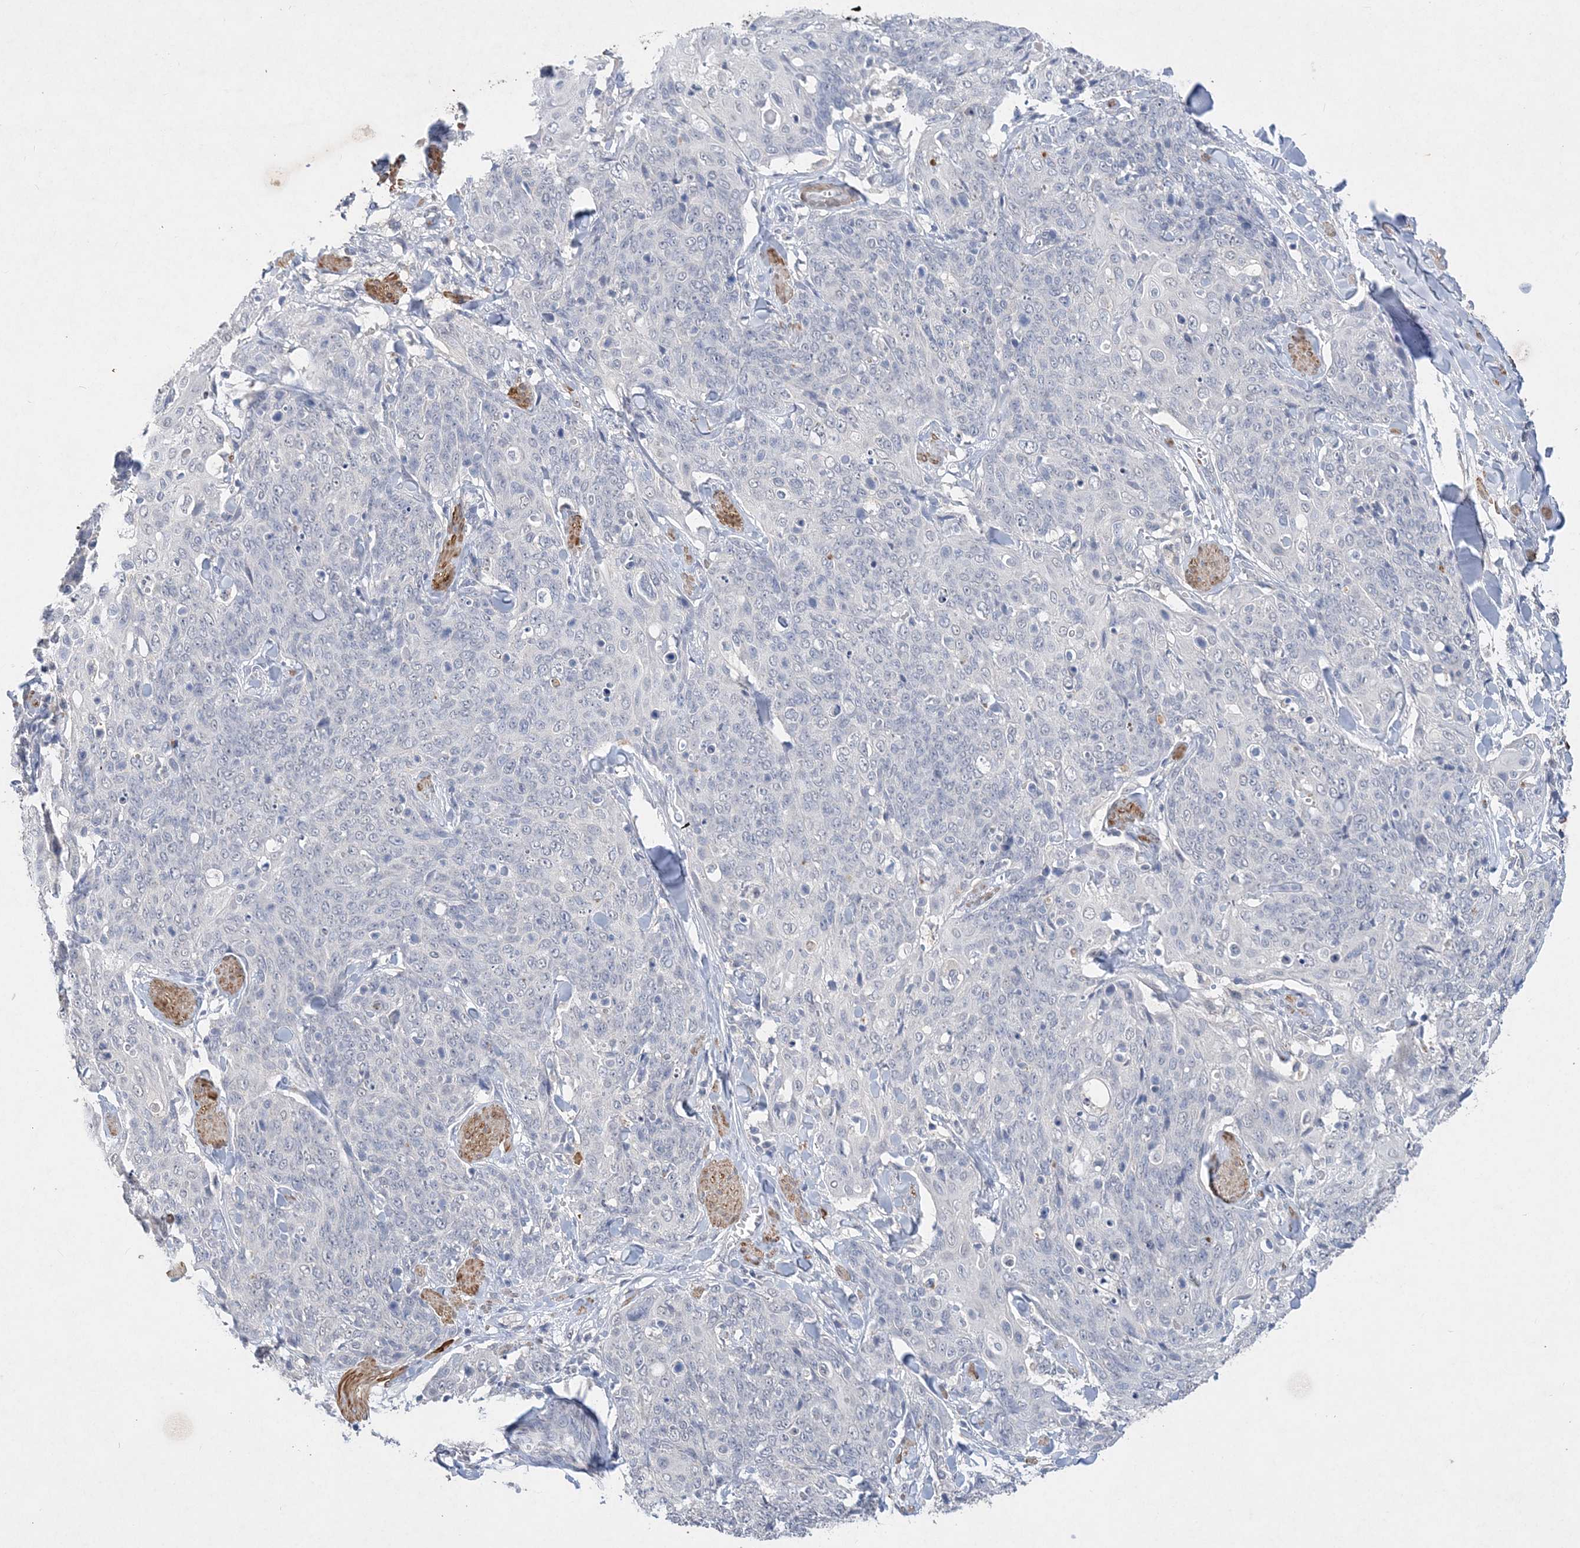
{"staining": {"intensity": "negative", "quantity": "none", "location": "none"}, "tissue": "skin cancer", "cell_type": "Tumor cells", "image_type": "cancer", "snomed": [{"axis": "morphology", "description": "Squamous cell carcinoma, NOS"}, {"axis": "topography", "description": "Skin"}, {"axis": "topography", "description": "Vulva"}], "caption": "IHC of human skin cancer reveals no positivity in tumor cells. (DAB (3,3'-diaminobenzidine) immunohistochemistry, high magnification).", "gene": "C11orf58", "patient": {"sex": "female", "age": 85}}